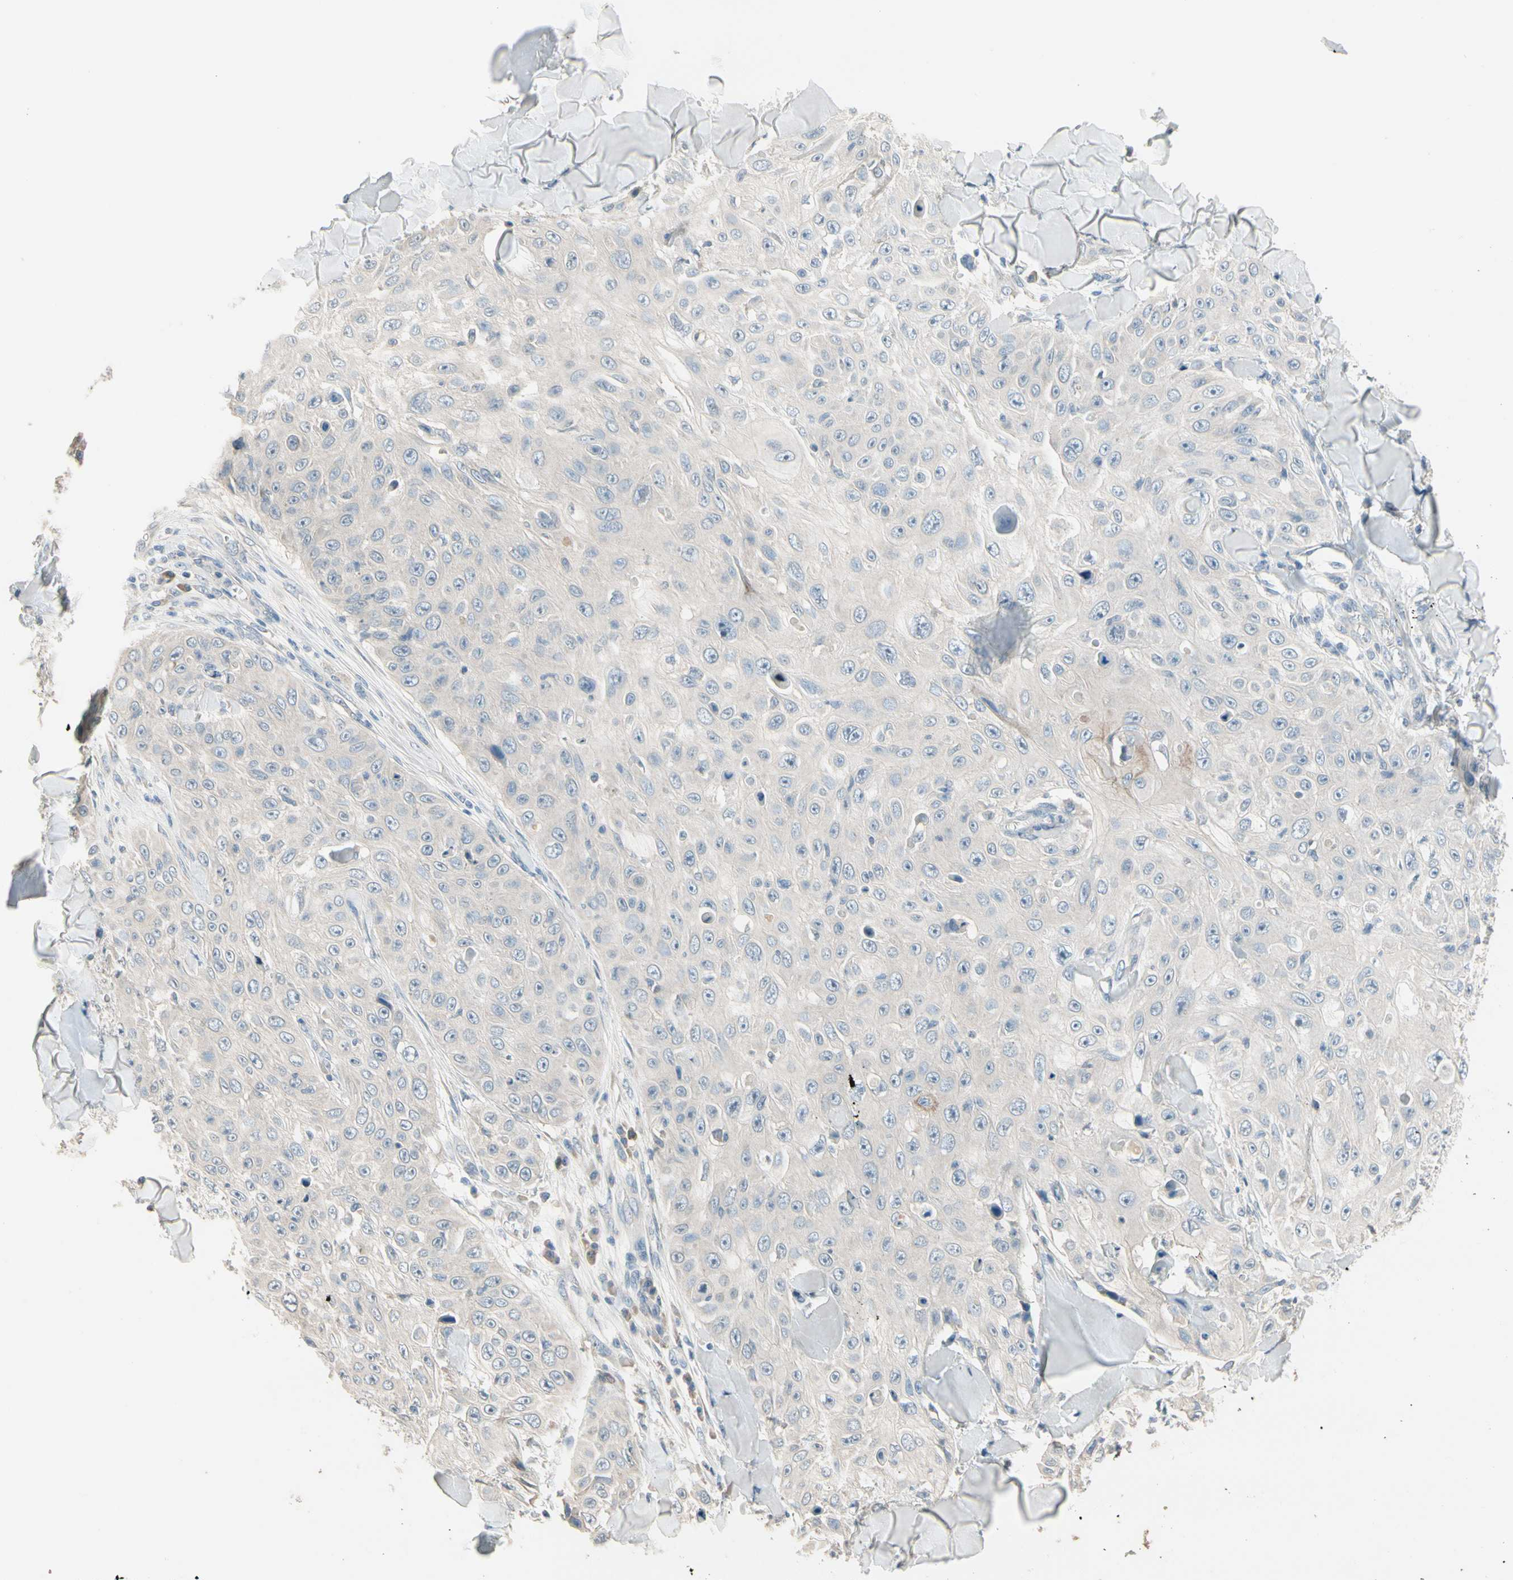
{"staining": {"intensity": "negative", "quantity": "none", "location": "none"}, "tissue": "skin cancer", "cell_type": "Tumor cells", "image_type": "cancer", "snomed": [{"axis": "morphology", "description": "Squamous cell carcinoma, NOS"}, {"axis": "topography", "description": "Skin"}], "caption": "Immunohistochemistry histopathology image of skin cancer (squamous cell carcinoma) stained for a protein (brown), which demonstrates no expression in tumor cells.", "gene": "PIP5K1B", "patient": {"sex": "male", "age": 86}}